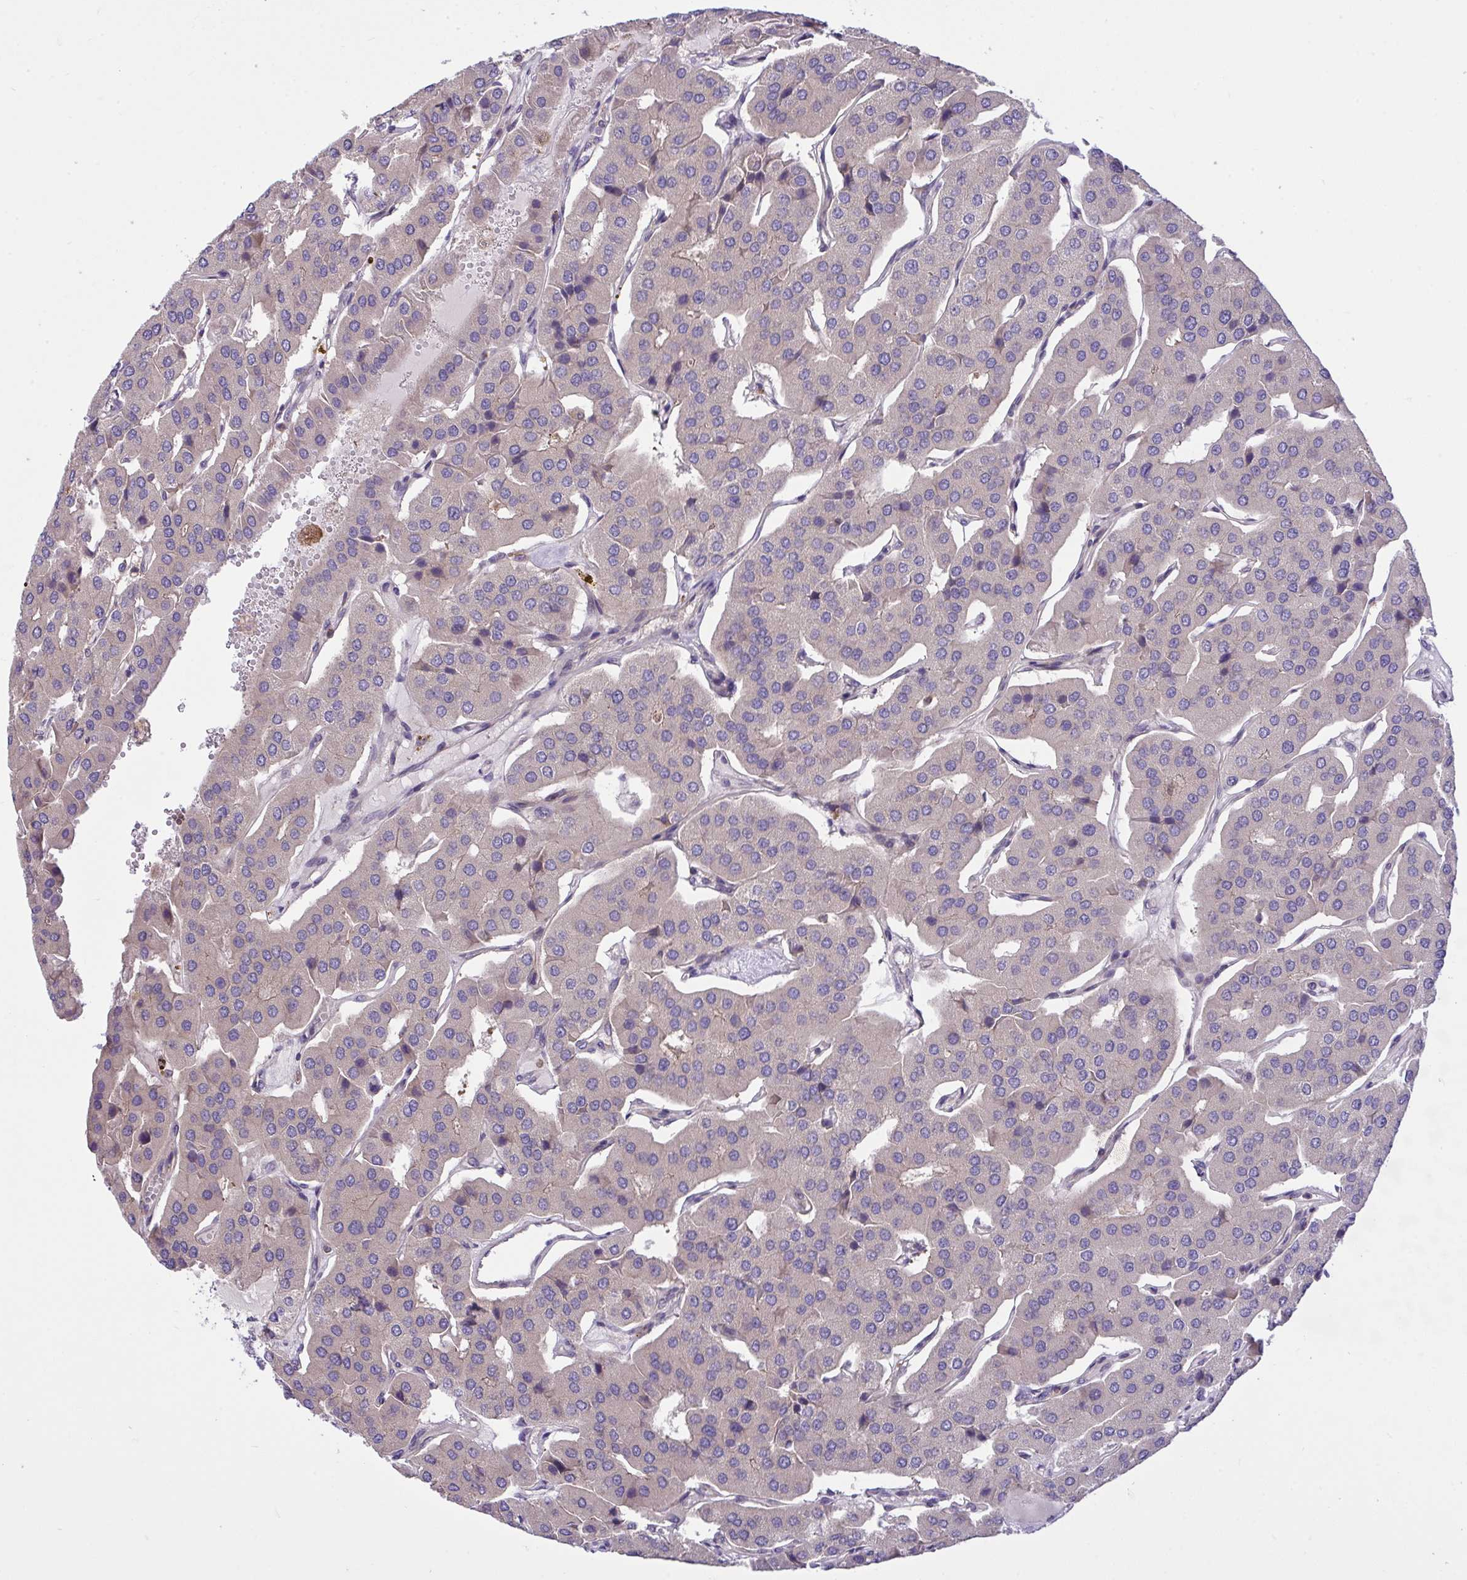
{"staining": {"intensity": "negative", "quantity": "none", "location": "none"}, "tissue": "parathyroid gland", "cell_type": "Glandular cells", "image_type": "normal", "snomed": [{"axis": "morphology", "description": "Normal tissue, NOS"}, {"axis": "morphology", "description": "Adenoma, NOS"}, {"axis": "topography", "description": "Parathyroid gland"}], "caption": "Immunohistochemical staining of benign parathyroid gland reveals no significant expression in glandular cells. (Immunohistochemistry, brightfield microscopy, high magnification).", "gene": "GRB14", "patient": {"sex": "female", "age": 86}}